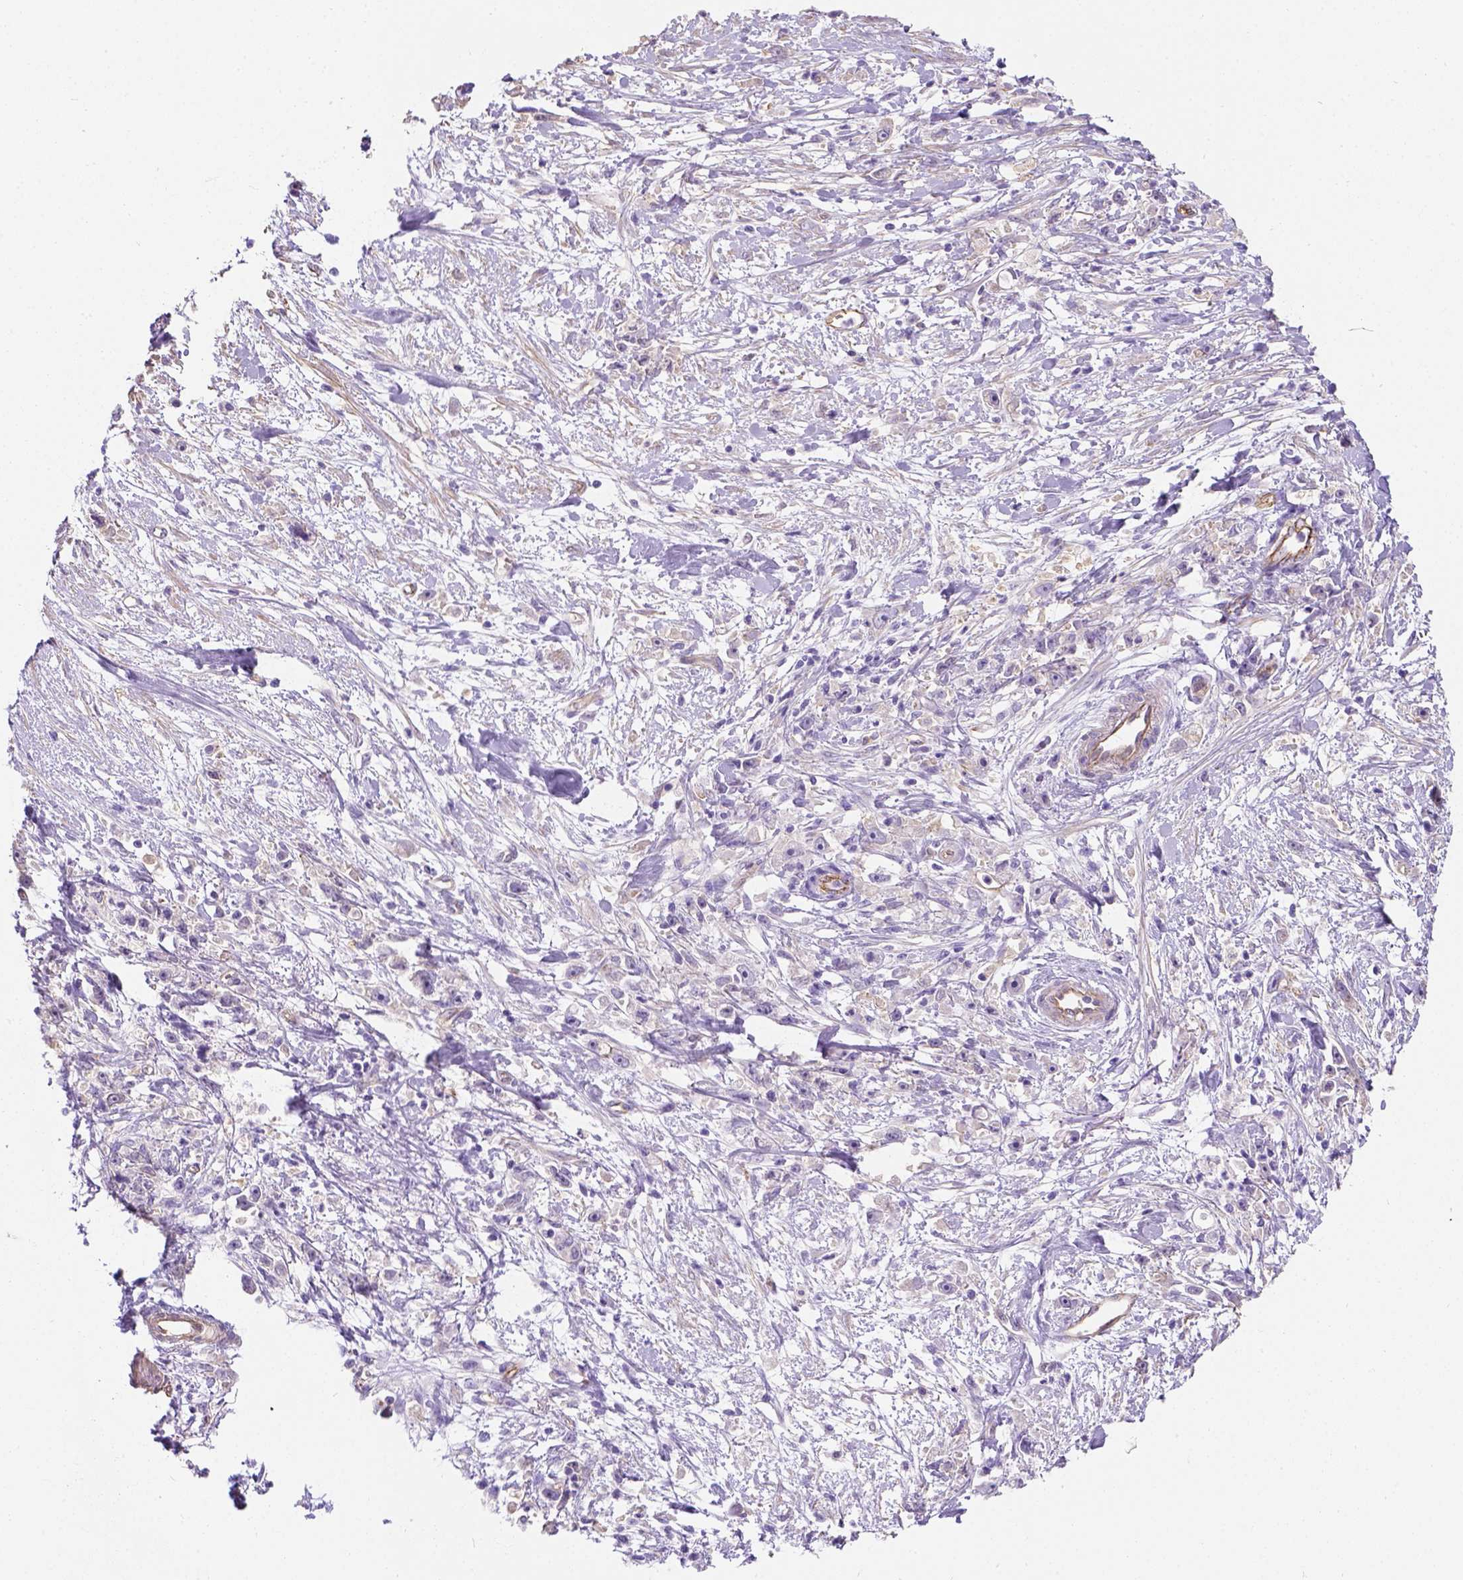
{"staining": {"intensity": "negative", "quantity": "none", "location": "none"}, "tissue": "stomach cancer", "cell_type": "Tumor cells", "image_type": "cancer", "snomed": [{"axis": "morphology", "description": "Adenocarcinoma, NOS"}, {"axis": "topography", "description": "Stomach"}], "caption": "Photomicrograph shows no significant protein positivity in tumor cells of stomach adenocarcinoma. (Brightfield microscopy of DAB (3,3'-diaminobenzidine) immunohistochemistry (IHC) at high magnification).", "gene": "PHF7", "patient": {"sex": "female", "age": 59}}